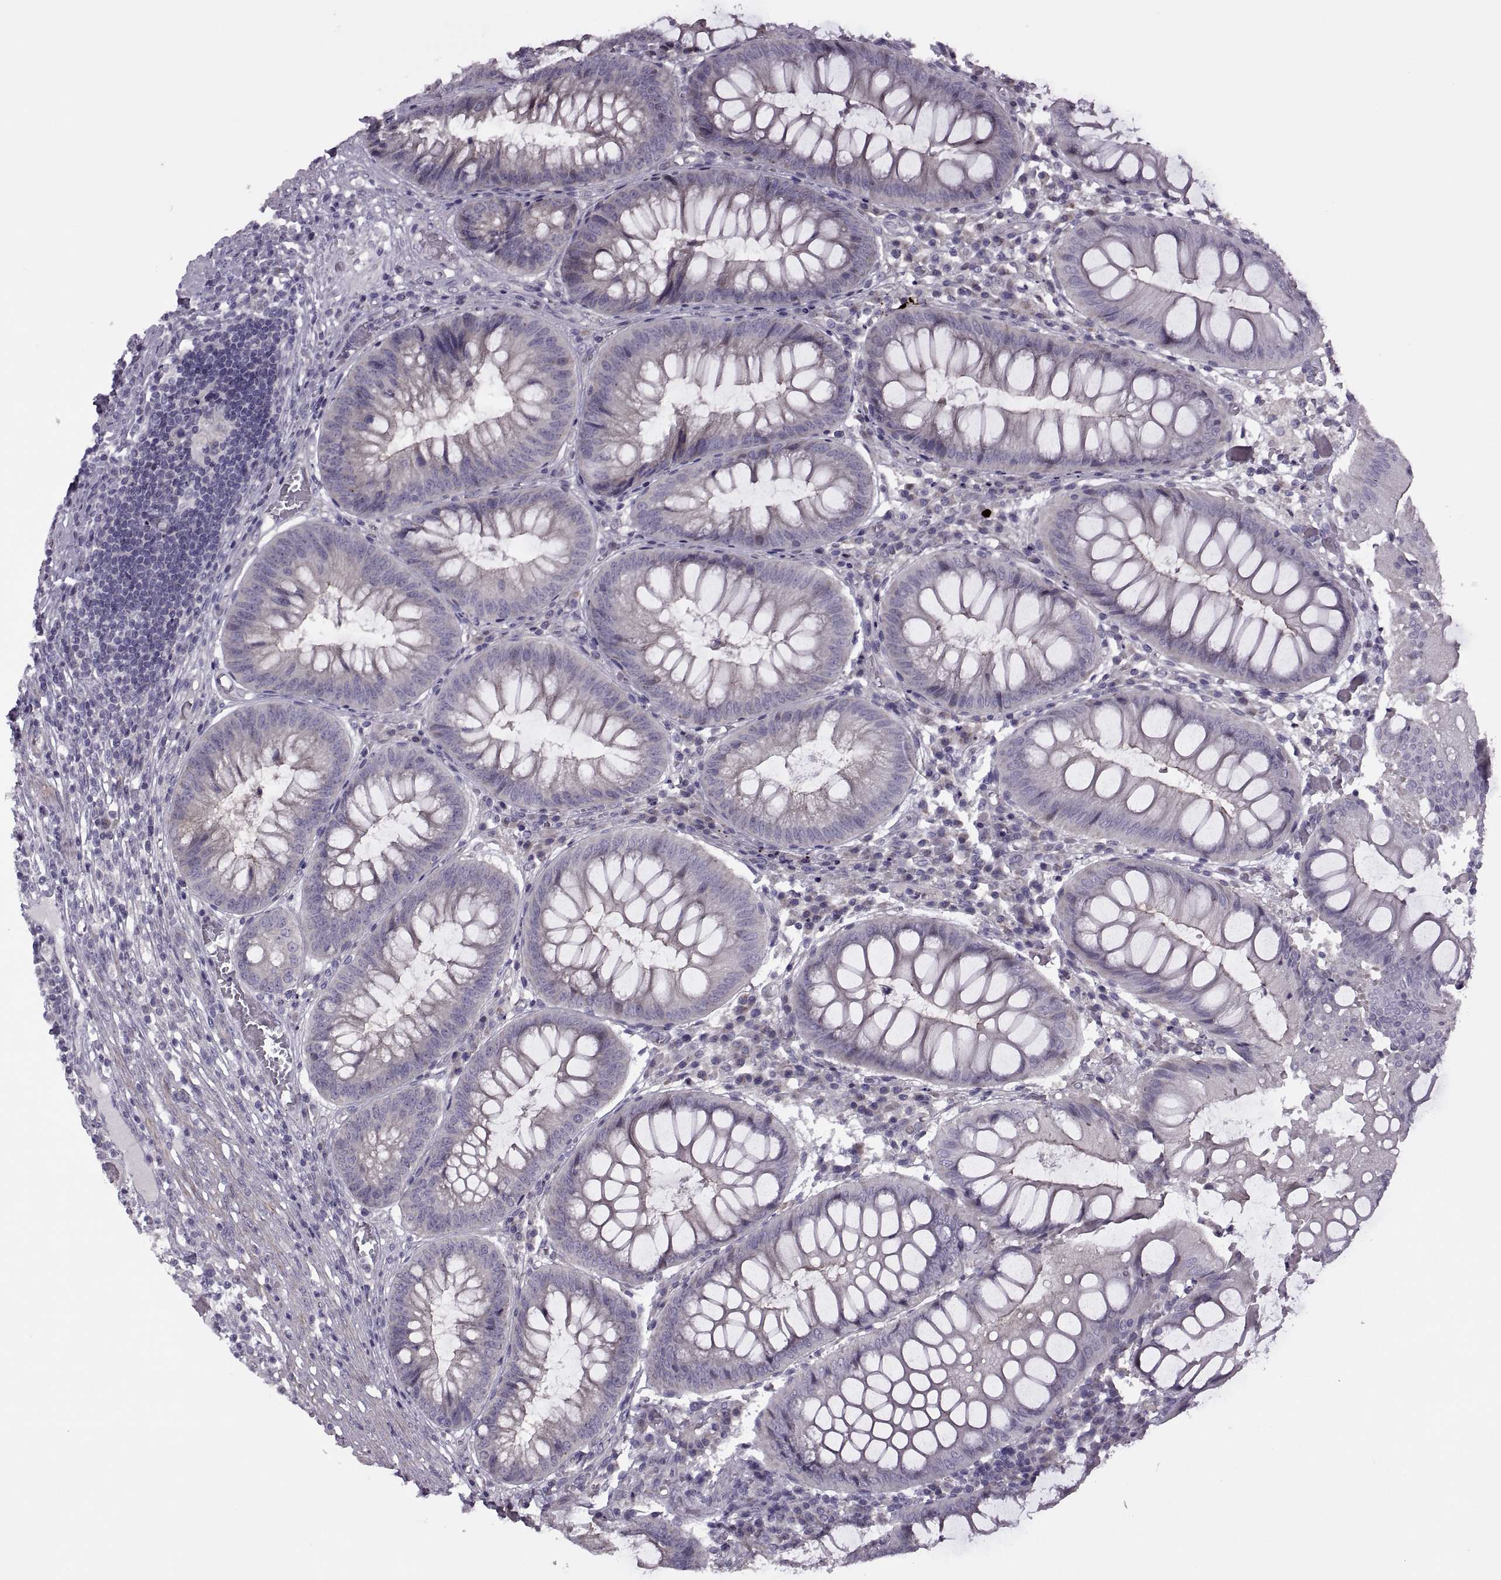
{"staining": {"intensity": "negative", "quantity": "none", "location": "none"}, "tissue": "appendix", "cell_type": "Glandular cells", "image_type": "normal", "snomed": [{"axis": "morphology", "description": "Normal tissue, NOS"}, {"axis": "morphology", "description": "Inflammation, NOS"}, {"axis": "topography", "description": "Appendix"}], "caption": "Immunohistochemistry (IHC) histopathology image of benign human appendix stained for a protein (brown), which shows no positivity in glandular cells.", "gene": "RIPK4", "patient": {"sex": "male", "age": 16}}